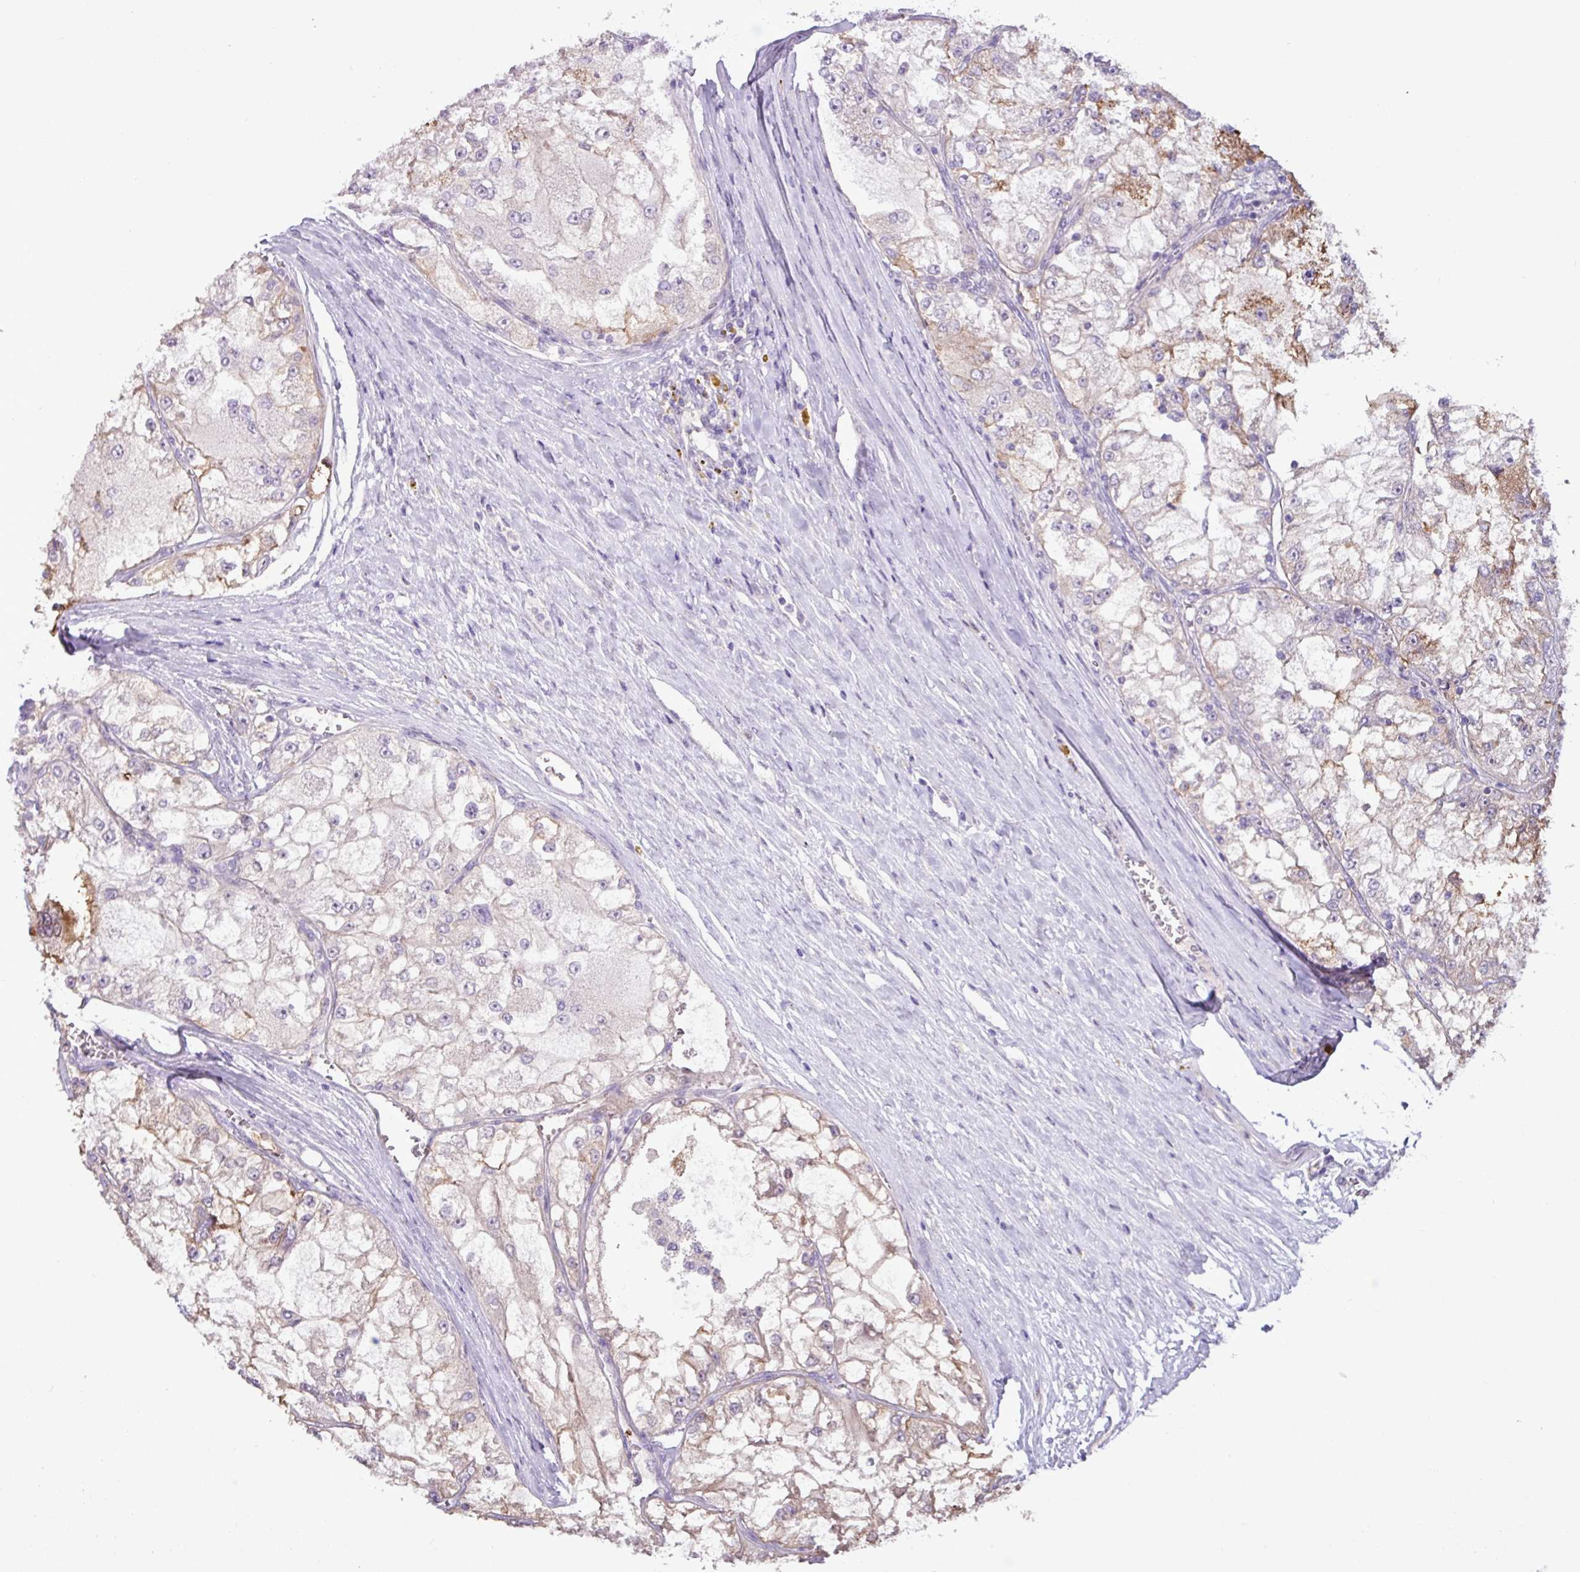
{"staining": {"intensity": "moderate", "quantity": "25%-75%", "location": "cytoplasmic/membranous"}, "tissue": "renal cancer", "cell_type": "Tumor cells", "image_type": "cancer", "snomed": [{"axis": "morphology", "description": "Adenocarcinoma, NOS"}, {"axis": "topography", "description": "Kidney"}], "caption": "Moderate cytoplasmic/membranous positivity is identified in approximately 25%-75% of tumor cells in adenocarcinoma (renal).", "gene": "PNLDC1", "patient": {"sex": "female", "age": 72}}